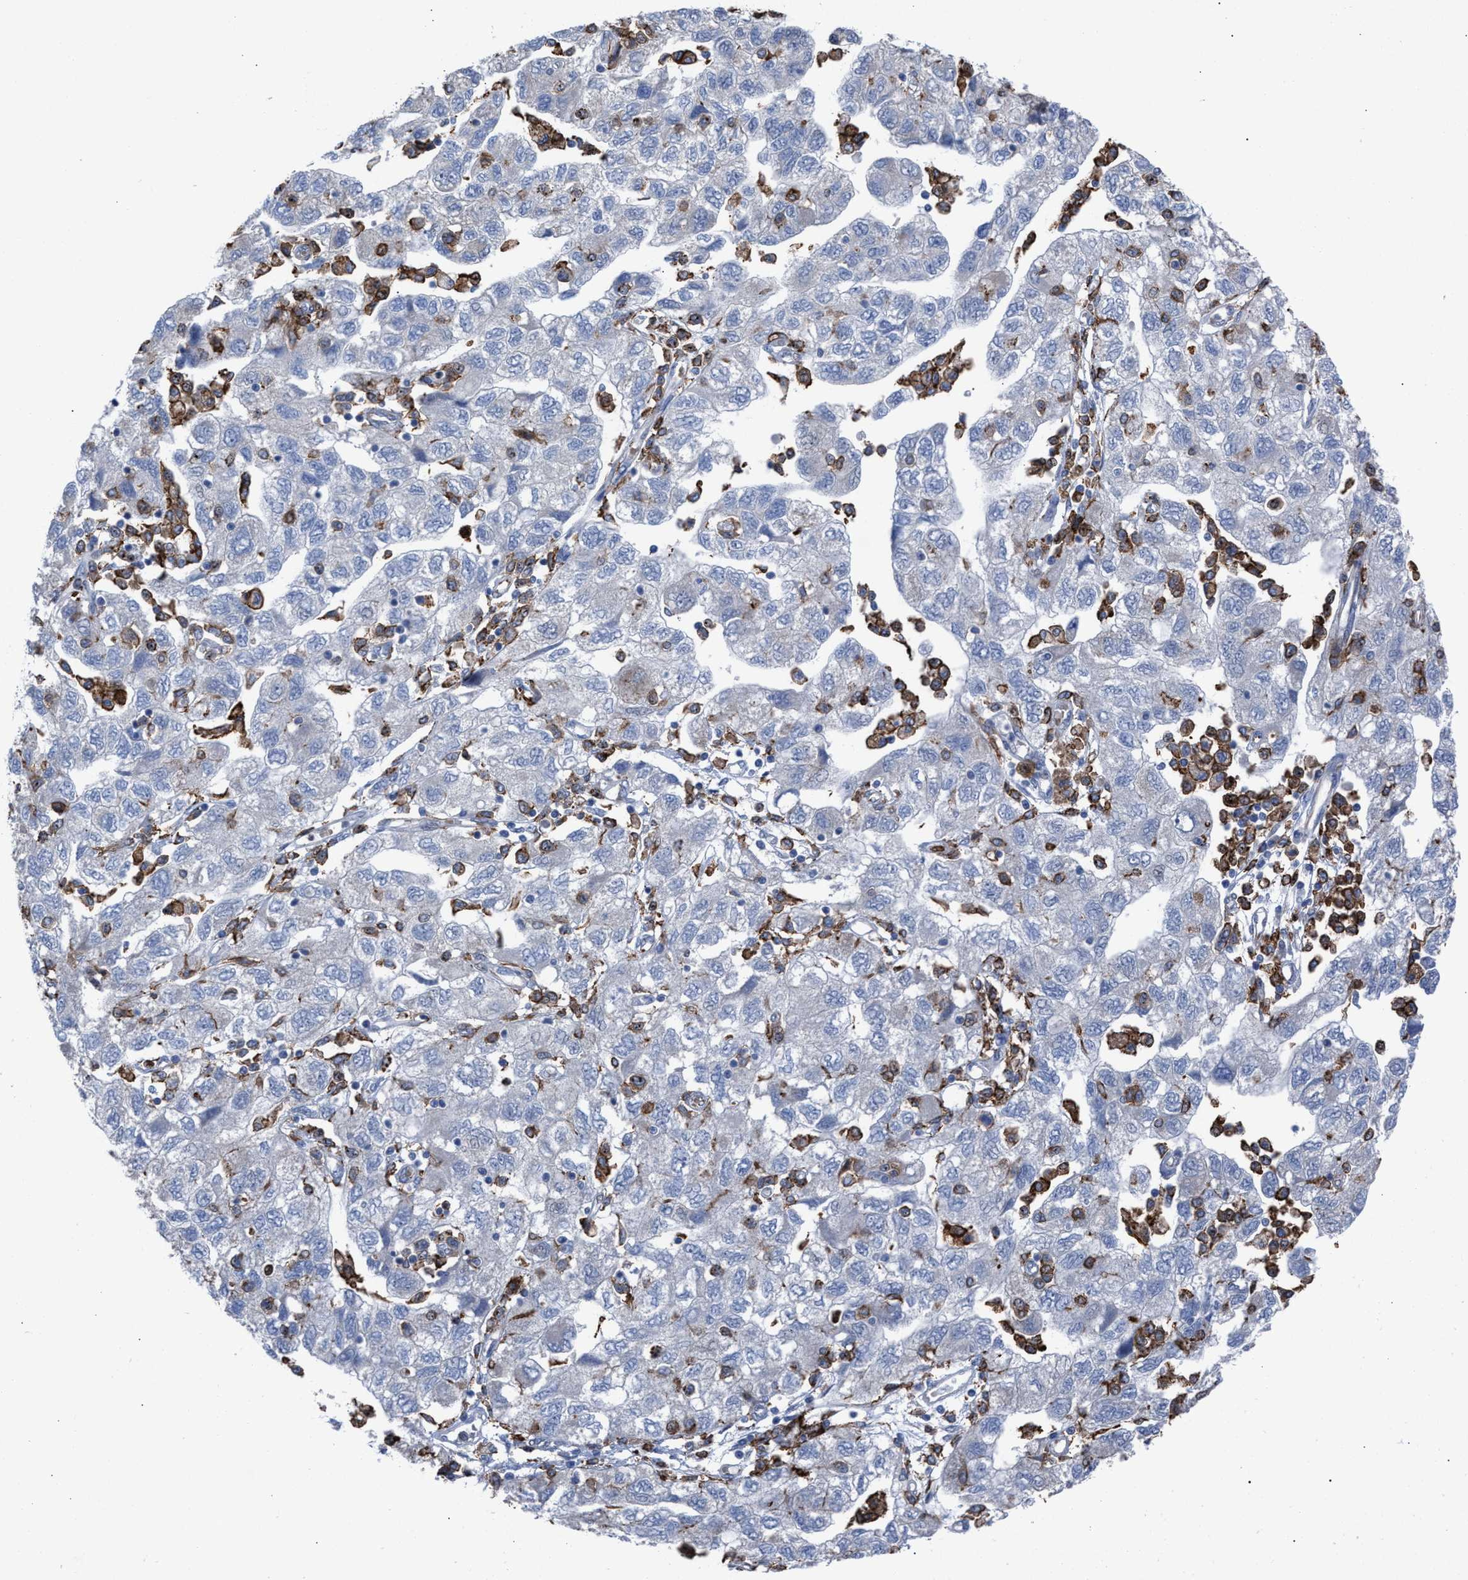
{"staining": {"intensity": "negative", "quantity": "none", "location": "none"}, "tissue": "ovarian cancer", "cell_type": "Tumor cells", "image_type": "cancer", "snomed": [{"axis": "morphology", "description": "Carcinoma, NOS"}, {"axis": "morphology", "description": "Cystadenocarcinoma, serous, NOS"}, {"axis": "topography", "description": "Ovary"}], "caption": "DAB (3,3'-diaminobenzidine) immunohistochemical staining of ovarian carcinoma exhibits no significant positivity in tumor cells.", "gene": "SLC47A1", "patient": {"sex": "female", "age": 69}}